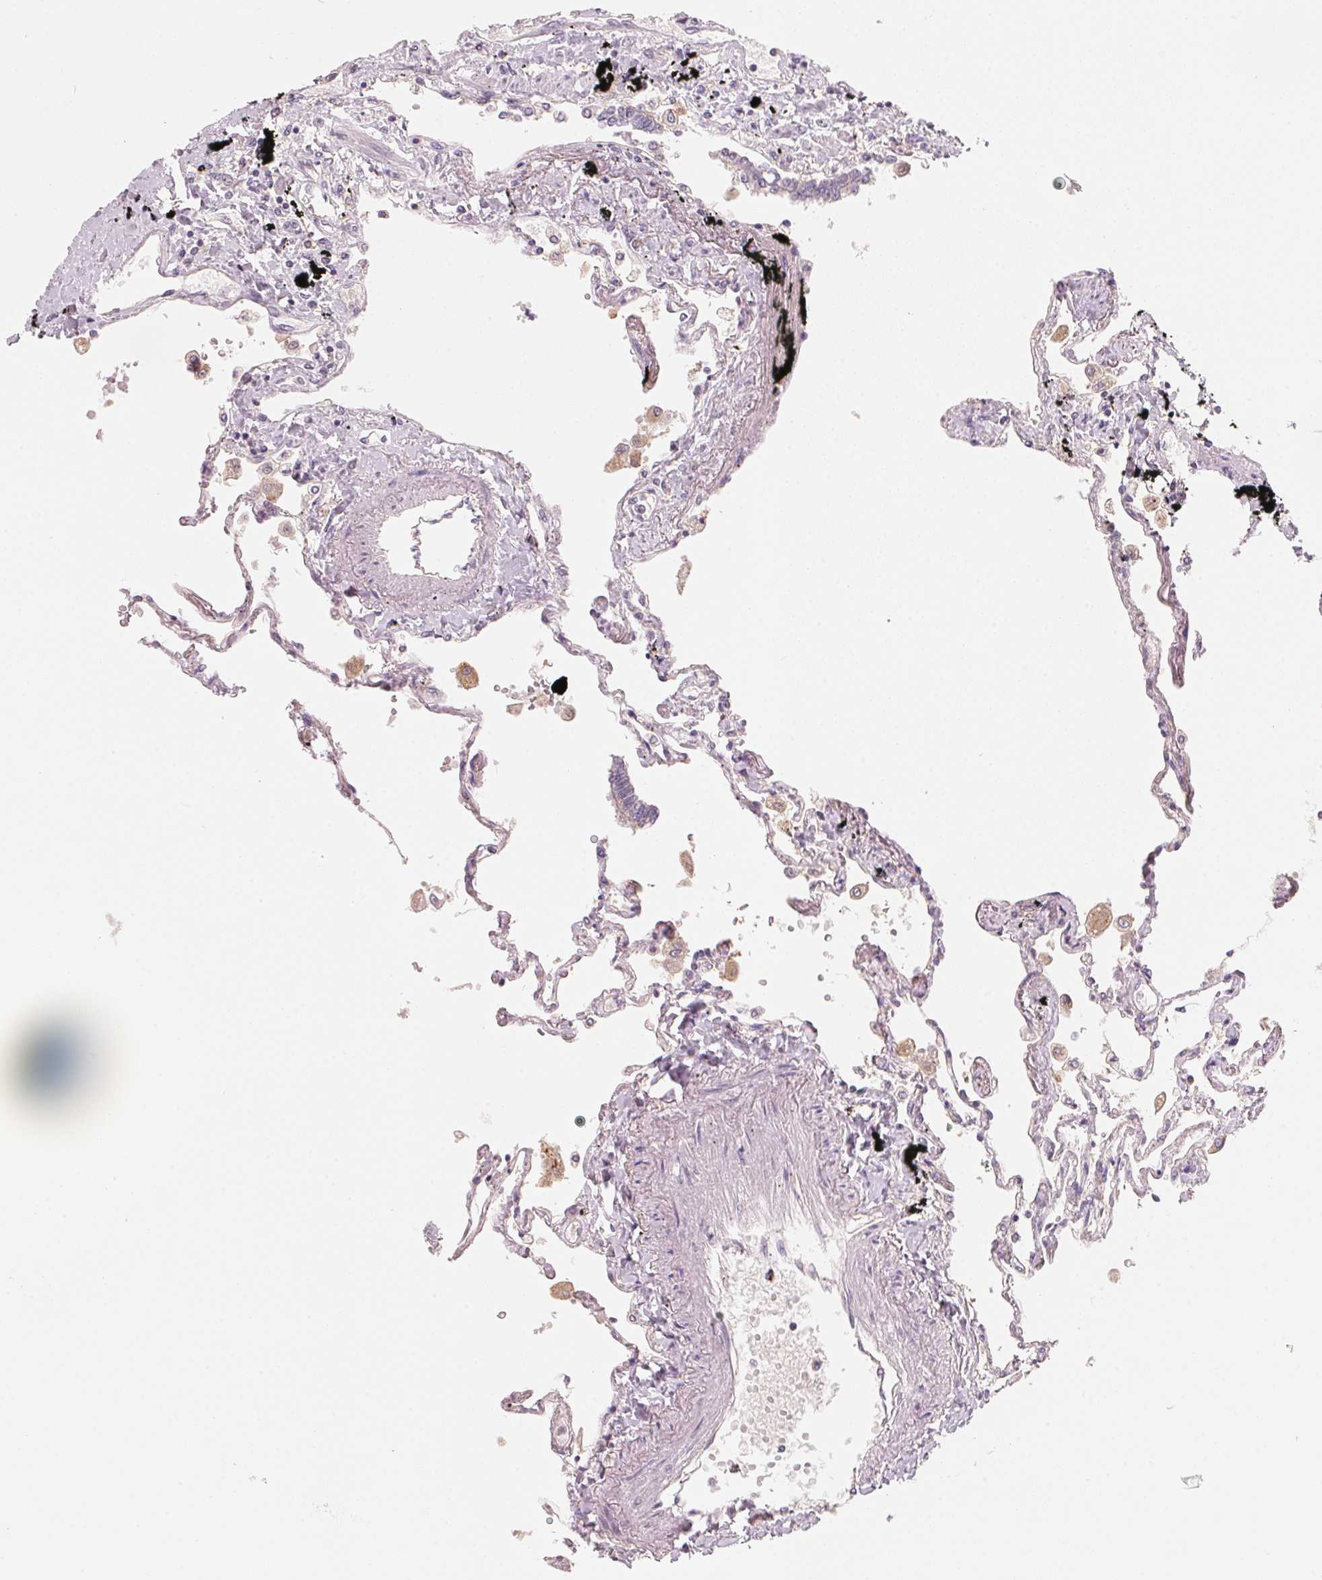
{"staining": {"intensity": "negative", "quantity": "none", "location": "none"}, "tissue": "lung", "cell_type": "Alveolar cells", "image_type": "normal", "snomed": [{"axis": "morphology", "description": "Normal tissue, NOS"}, {"axis": "morphology", "description": "Adenocarcinoma, NOS"}, {"axis": "topography", "description": "Cartilage tissue"}, {"axis": "topography", "description": "Lung"}], "caption": "Micrograph shows no protein staining in alveolar cells of benign lung.", "gene": "TREH", "patient": {"sex": "female", "age": 67}}